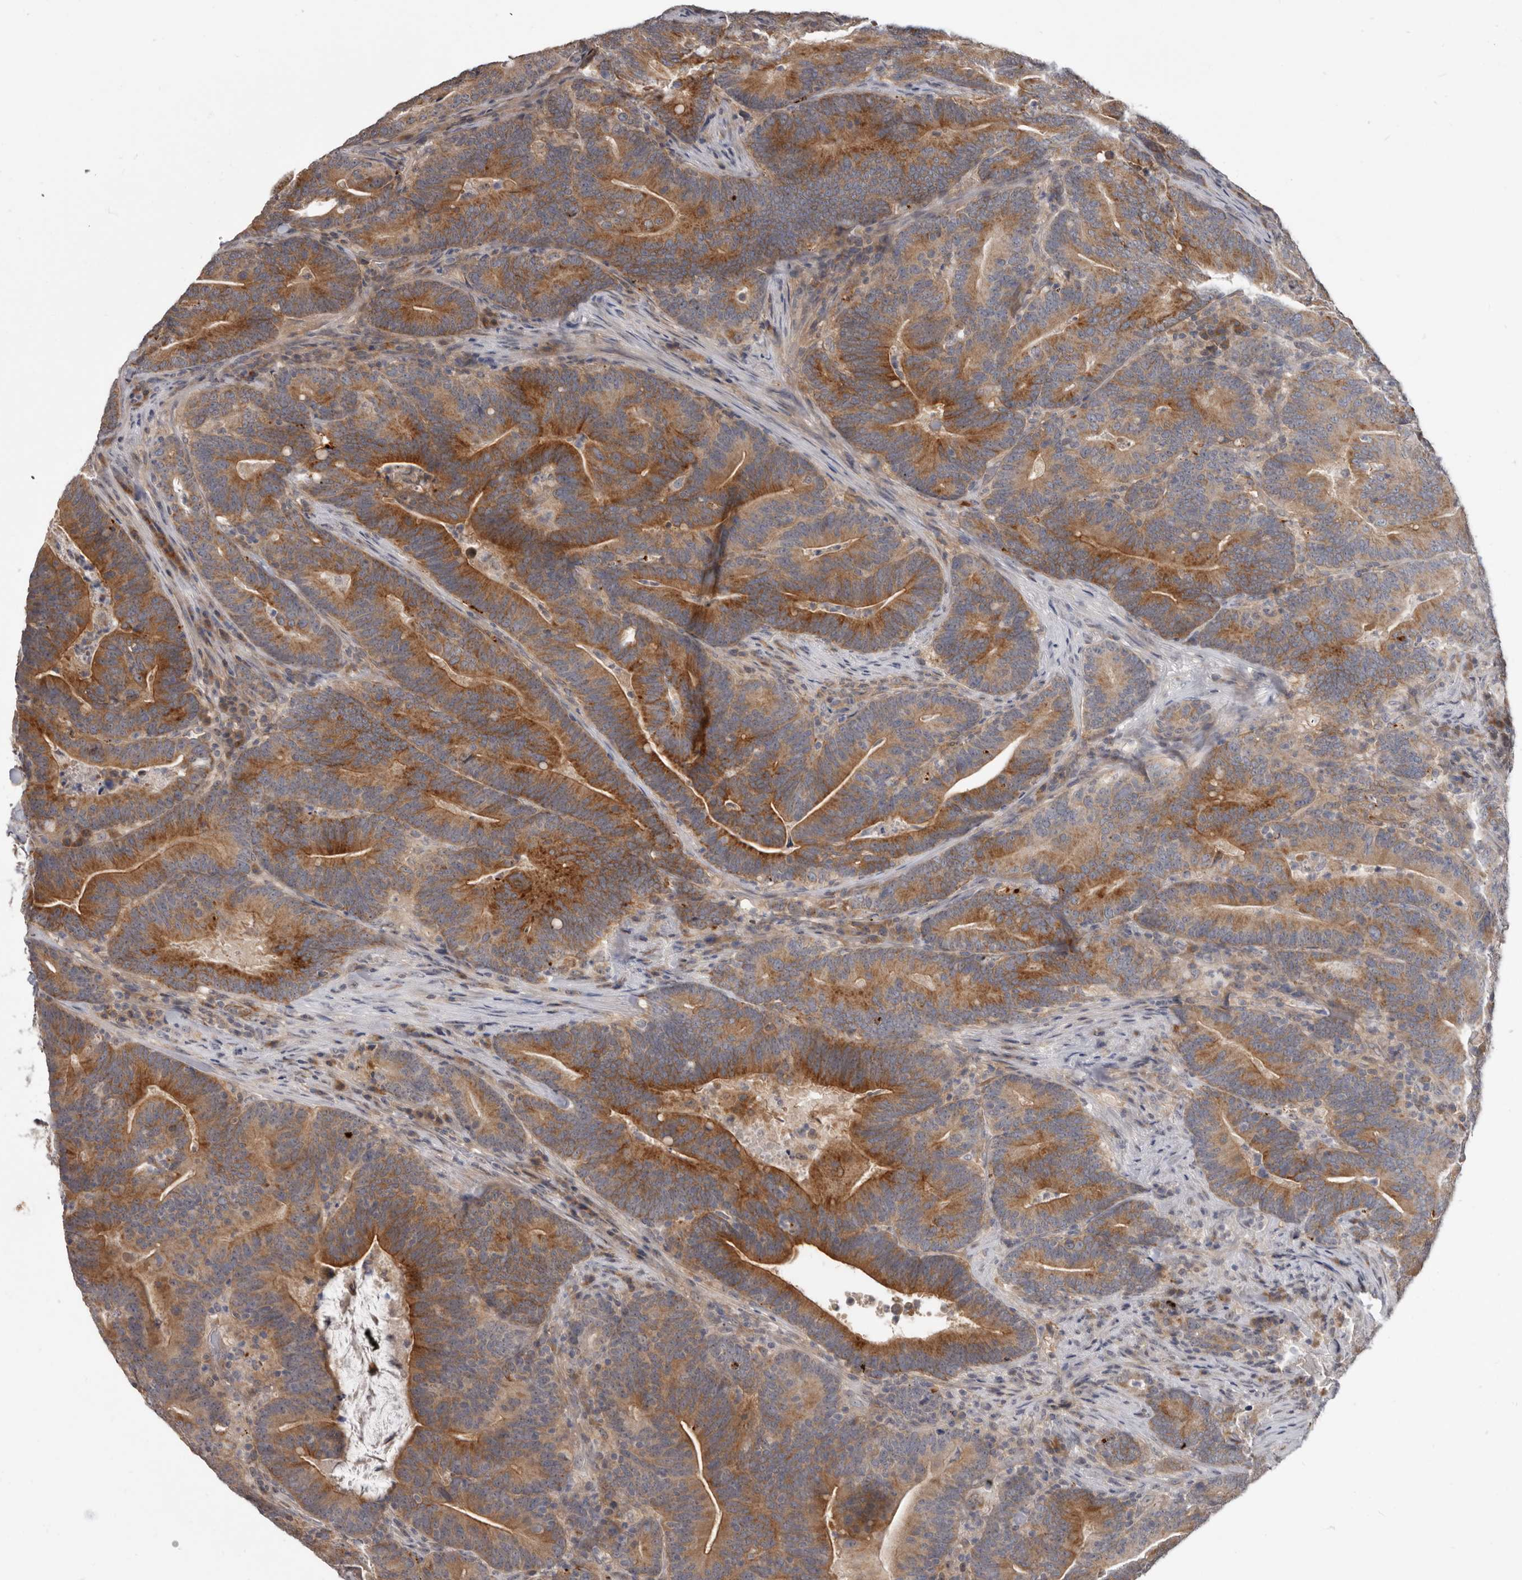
{"staining": {"intensity": "moderate", "quantity": ">75%", "location": "cytoplasmic/membranous"}, "tissue": "colorectal cancer", "cell_type": "Tumor cells", "image_type": "cancer", "snomed": [{"axis": "morphology", "description": "Adenocarcinoma, NOS"}, {"axis": "topography", "description": "Colon"}], "caption": "Brown immunohistochemical staining in human colorectal adenocarcinoma demonstrates moderate cytoplasmic/membranous positivity in about >75% of tumor cells.", "gene": "BAD", "patient": {"sex": "female", "age": 66}}